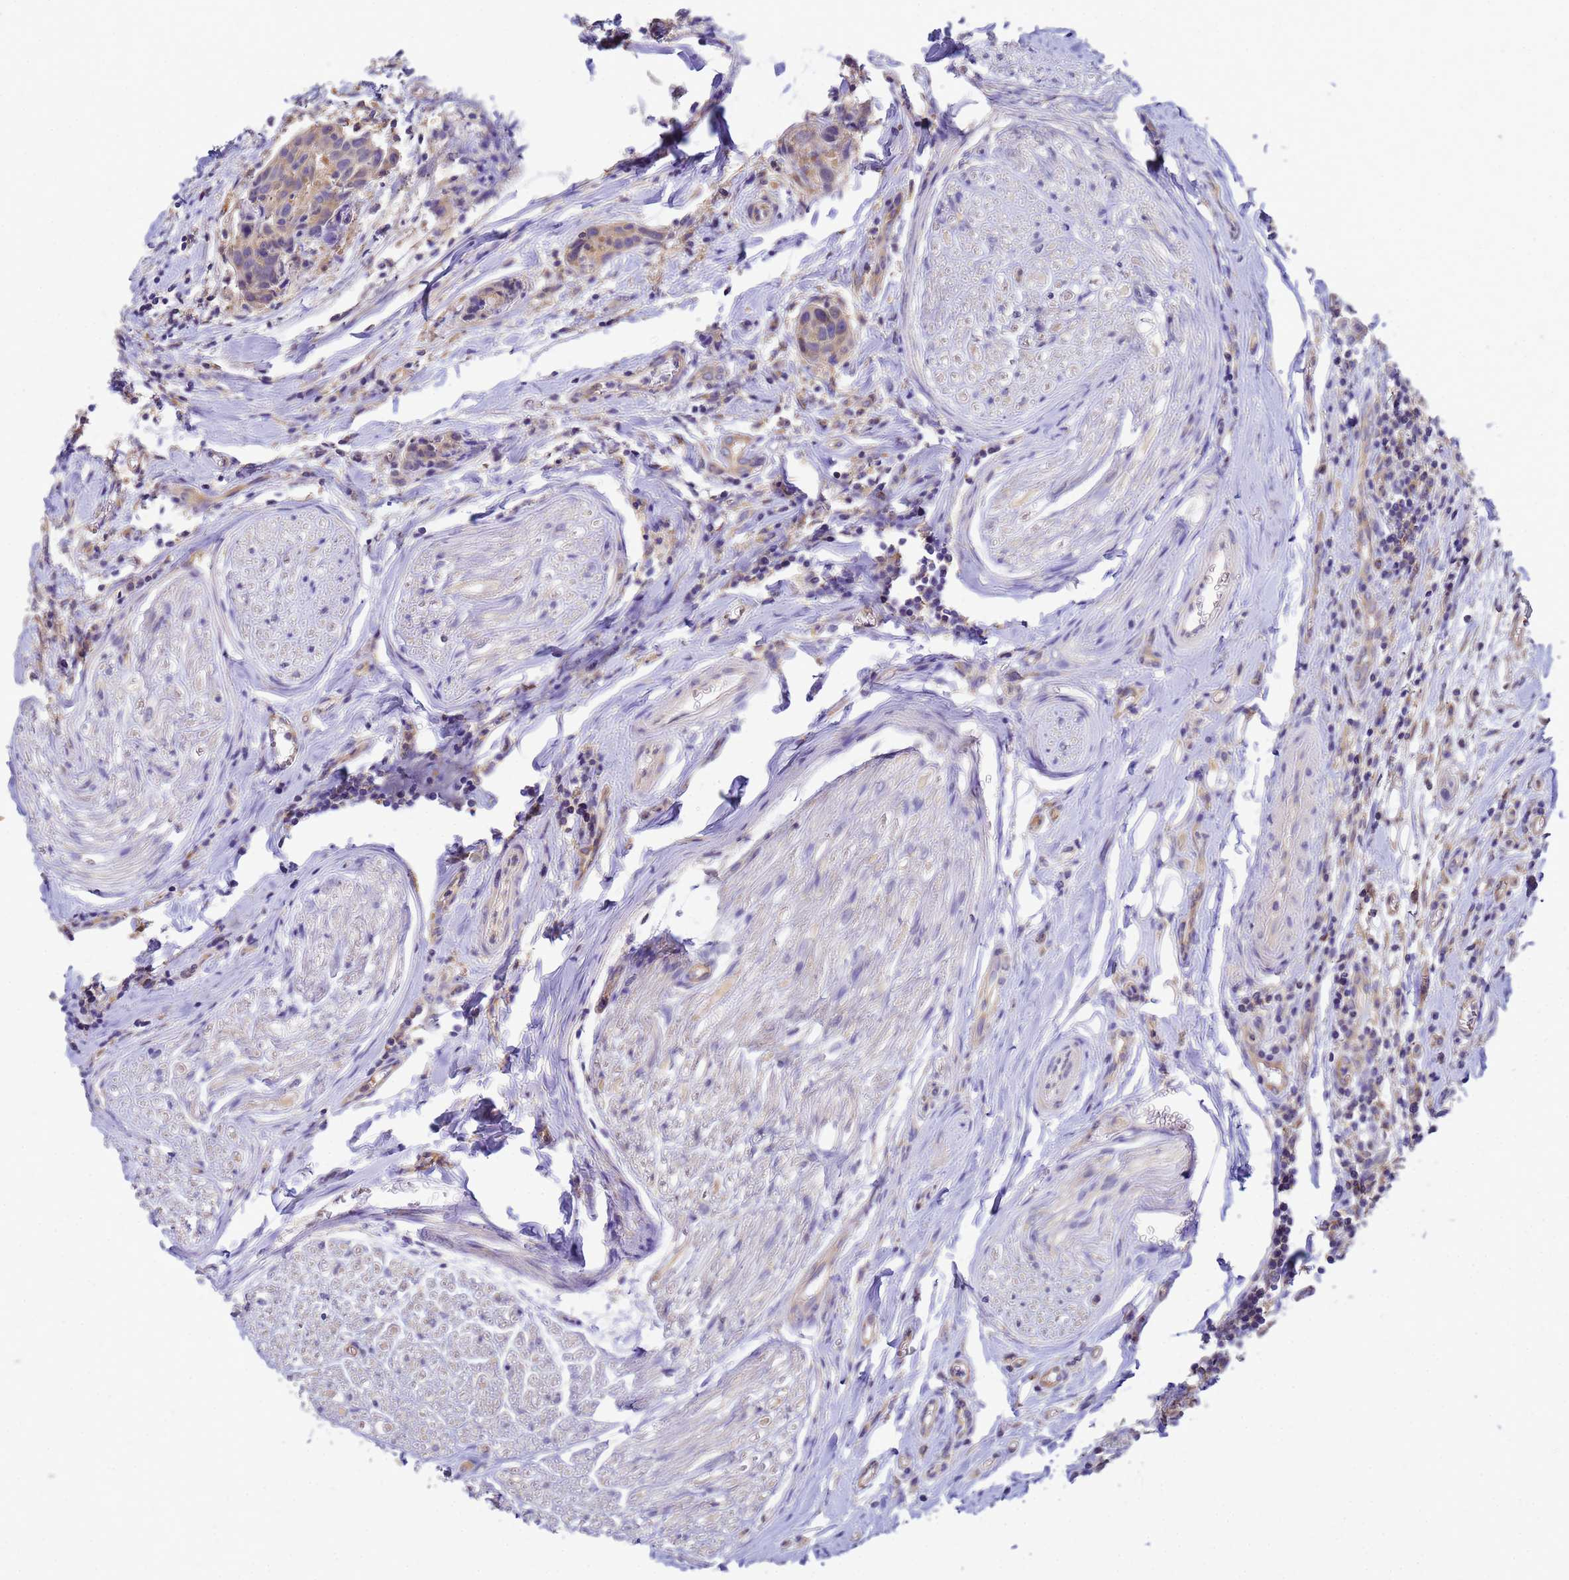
{"staining": {"intensity": "weak", "quantity": ">75%", "location": "cytoplasmic/membranous"}, "tissue": "head and neck cancer", "cell_type": "Tumor cells", "image_type": "cancer", "snomed": [{"axis": "morphology", "description": "Squamous cell carcinoma, NOS"}, {"axis": "topography", "description": "Oral tissue"}, {"axis": "topography", "description": "Head-Neck"}], "caption": "A brown stain highlights weak cytoplasmic/membranous expression of a protein in human head and neck squamous cell carcinoma tumor cells.", "gene": "NARS1", "patient": {"sex": "female", "age": 50}}